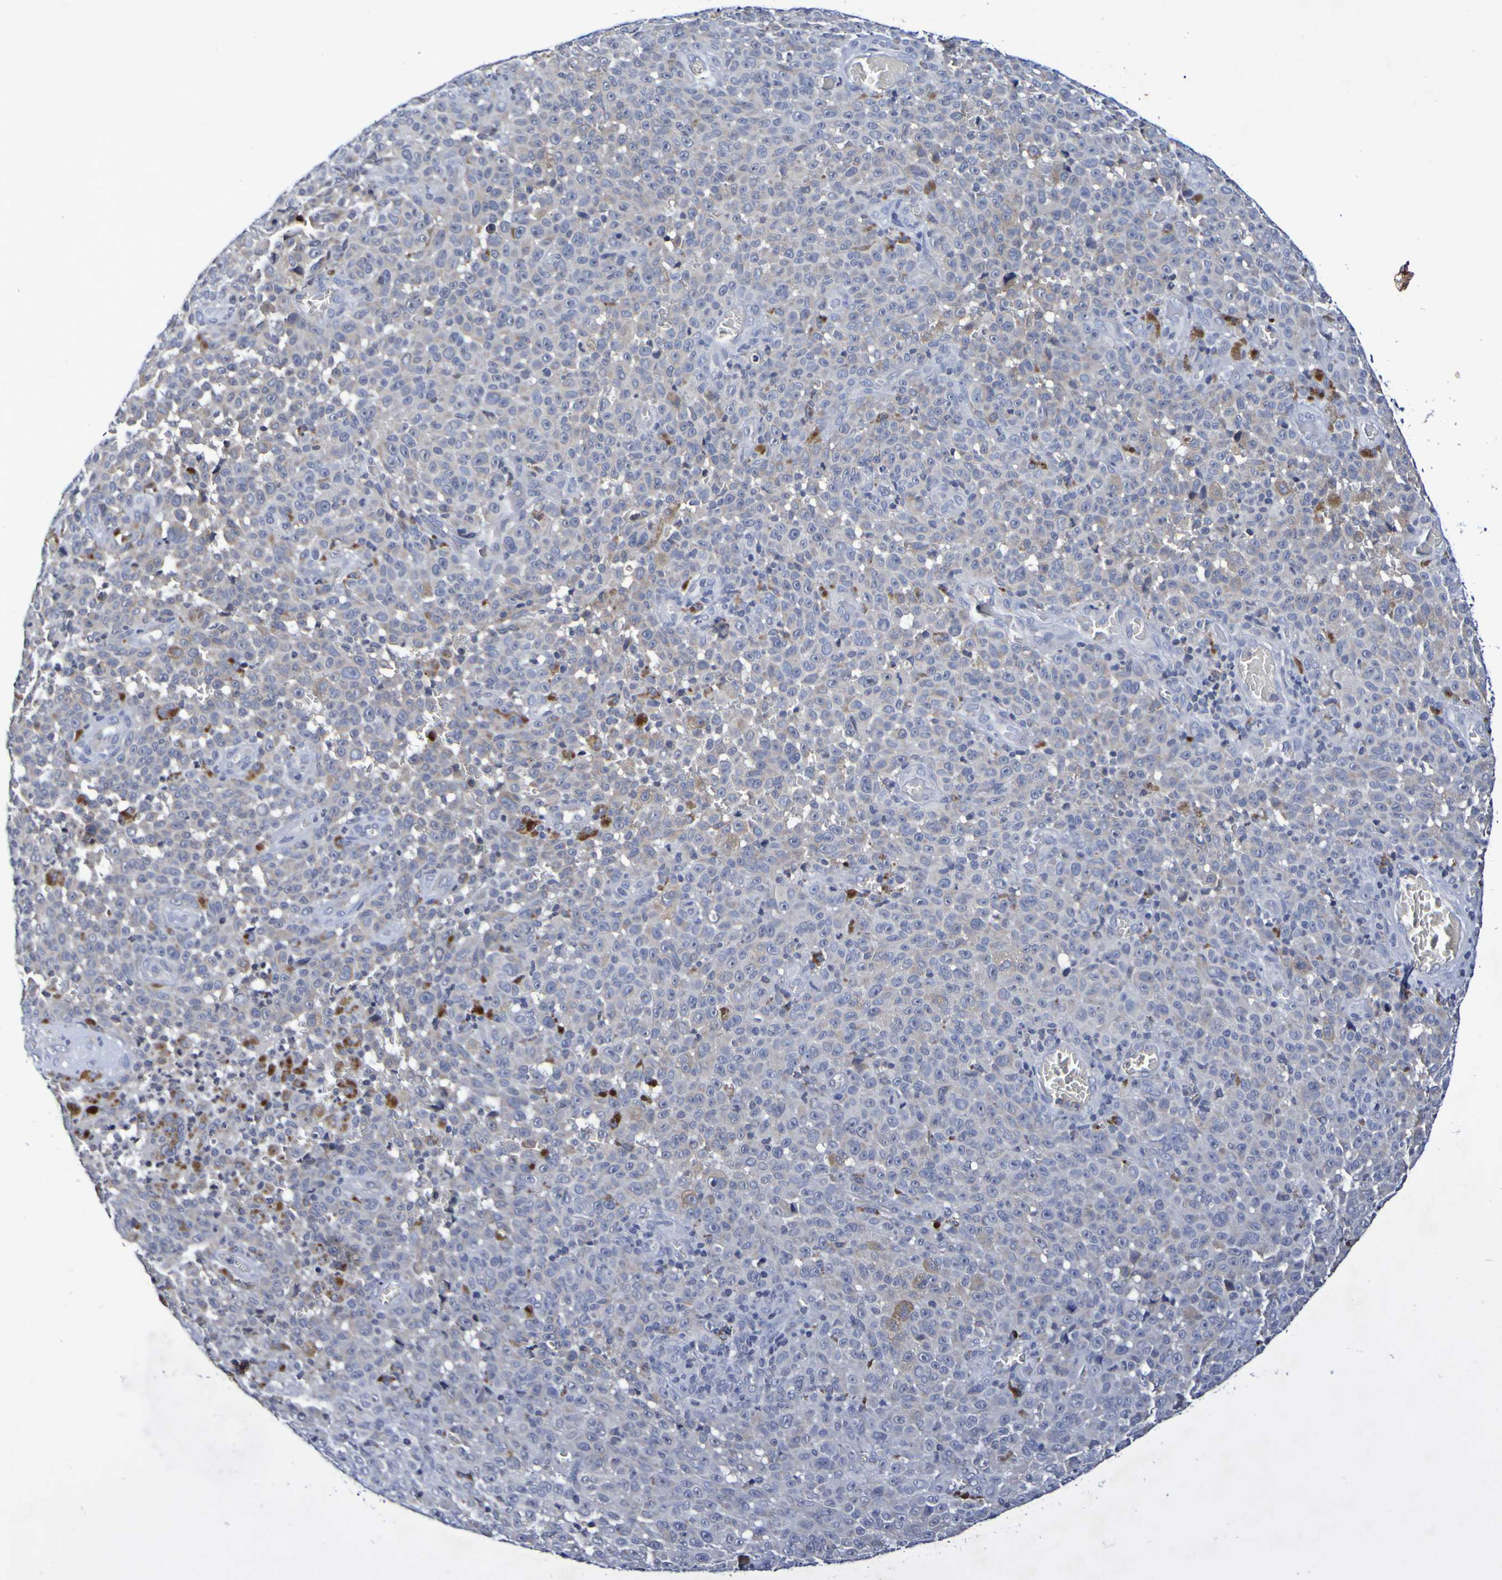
{"staining": {"intensity": "negative", "quantity": "none", "location": "none"}, "tissue": "melanoma", "cell_type": "Tumor cells", "image_type": "cancer", "snomed": [{"axis": "morphology", "description": "Malignant melanoma, NOS"}, {"axis": "topography", "description": "Skin"}], "caption": "Image shows no protein expression in tumor cells of melanoma tissue.", "gene": "PTP4A2", "patient": {"sex": "female", "age": 82}}